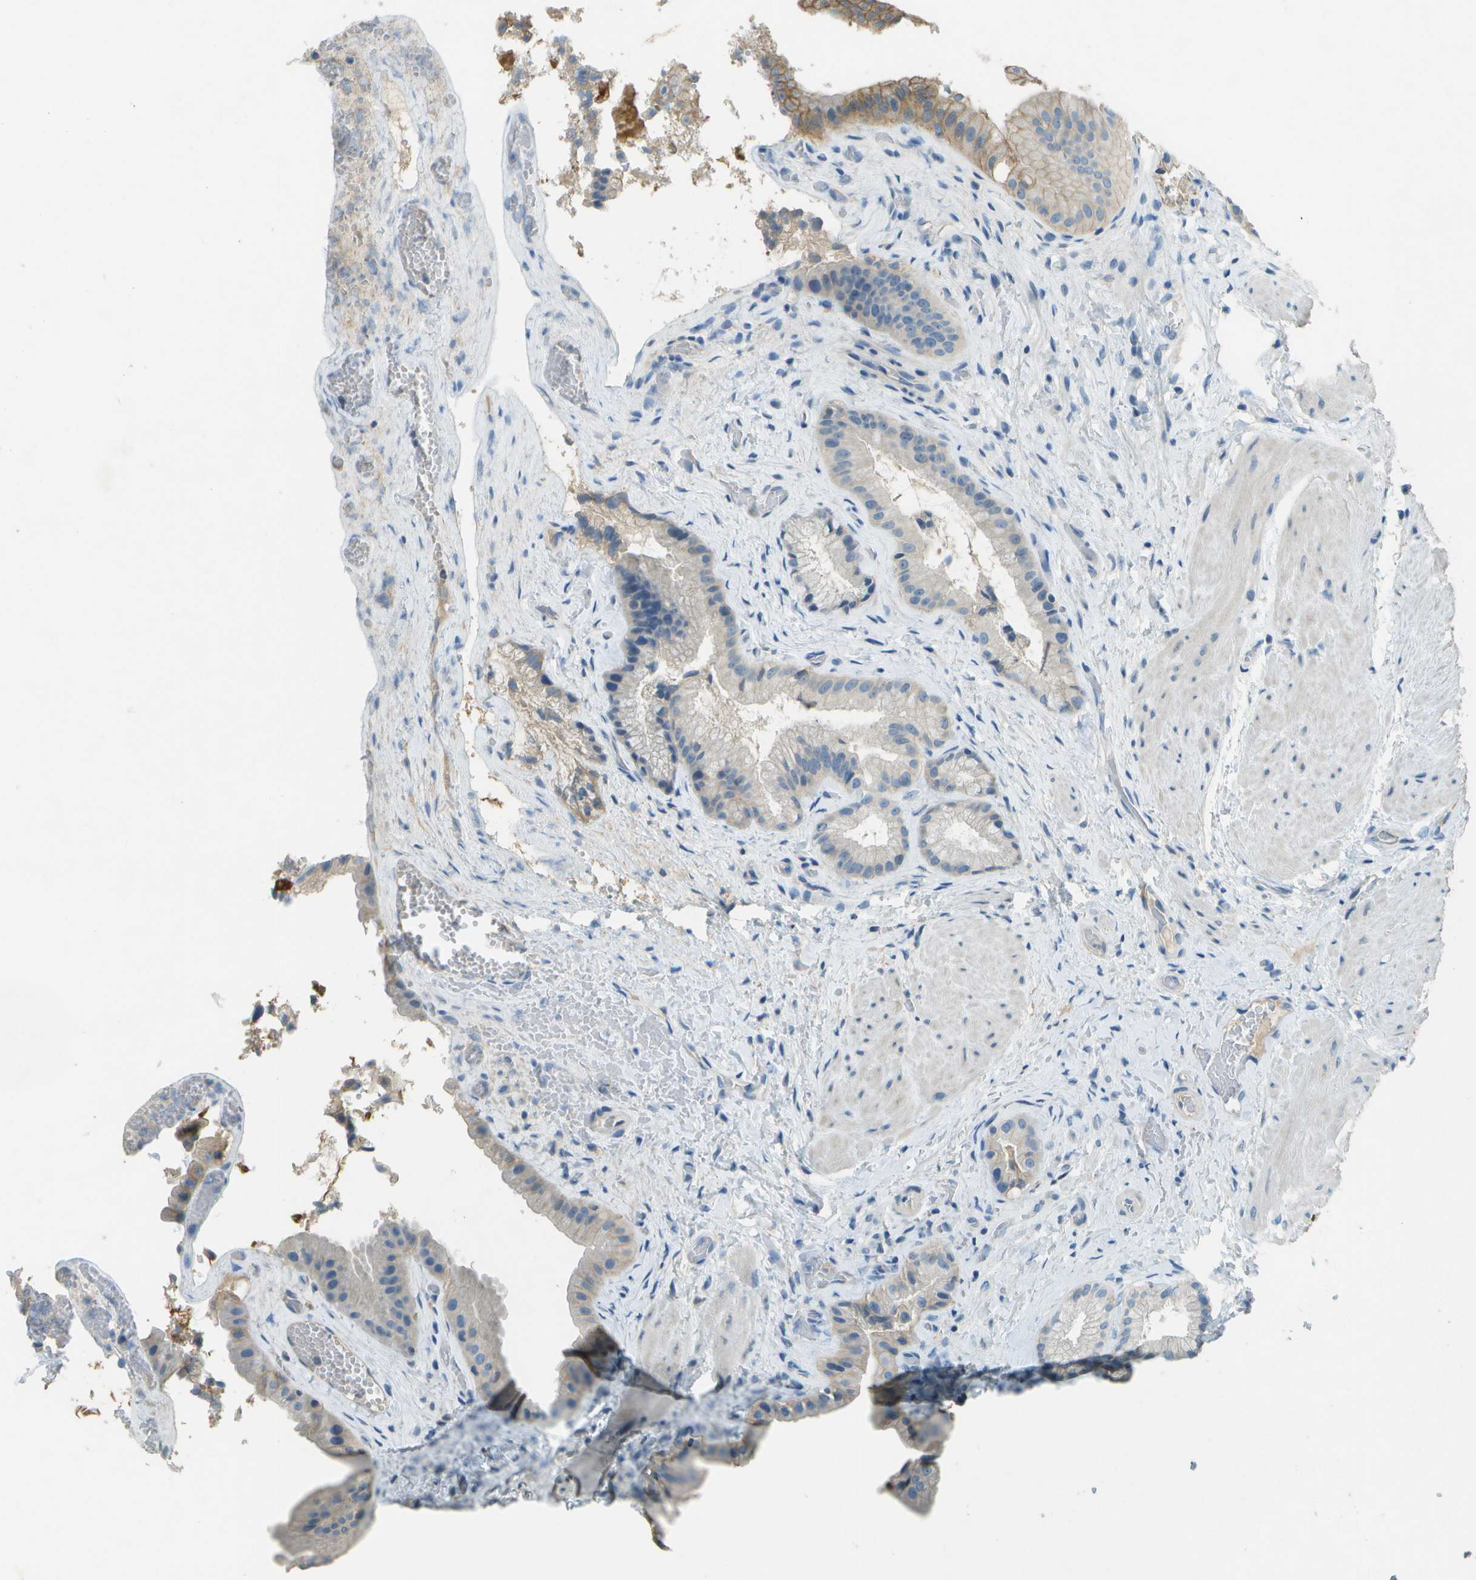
{"staining": {"intensity": "weak", "quantity": ">75%", "location": "cytoplasmic/membranous"}, "tissue": "gallbladder", "cell_type": "Glandular cells", "image_type": "normal", "snomed": [{"axis": "morphology", "description": "Normal tissue, NOS"}, {"axis": "topography", "description": "Gallbladder"}], "caption": "DAB immunohistochemical staining of benign human gallbladder reveals weak cytoplasmic/membranous protein staining in about >75% of glandular cells.", "gene": "LGI2", "patient": {"sex": "male", "age": 49}}